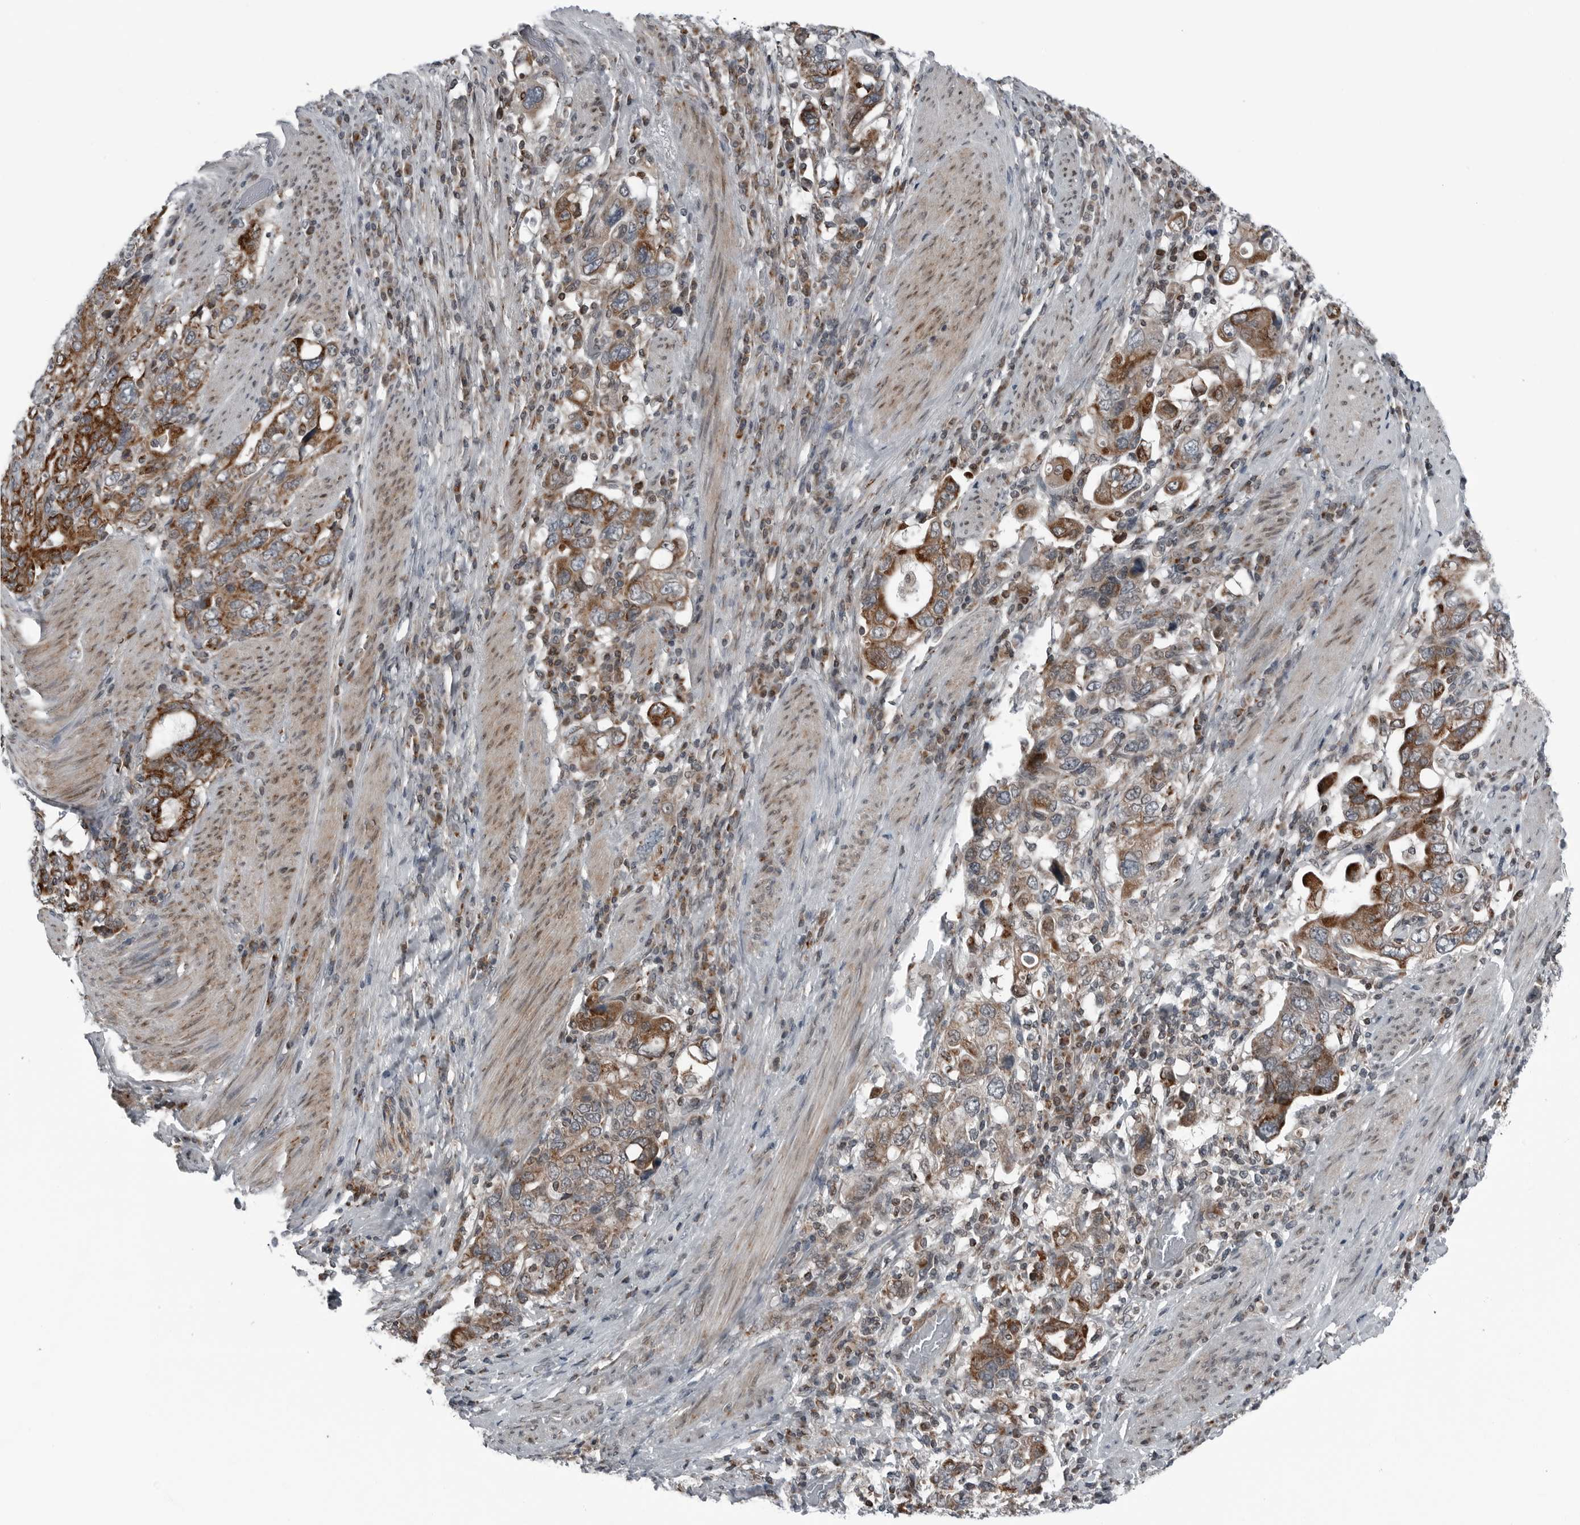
{"staining": {"intensity": "moderate", "quantity": ">75%", "location": "cytoplasmic/membranous"}, "tissue": "stomach cancer", "cell_type": "Tumor cells", "image_type": "cancer", "snomed": [{"axis": "morphology", "description": "Adenocarcinoma, NOS"}, {"axis": "topography", "description": "Stomach, upper"}], "caption": "This is a micrograph of IHC staining of stomach cancer (adenocarcinoma), which shows moderate staining in the cytoplasmic/membranous of tumor cells.", "gene": "GAK", "patient": {"sex": "male", "age": 62}}